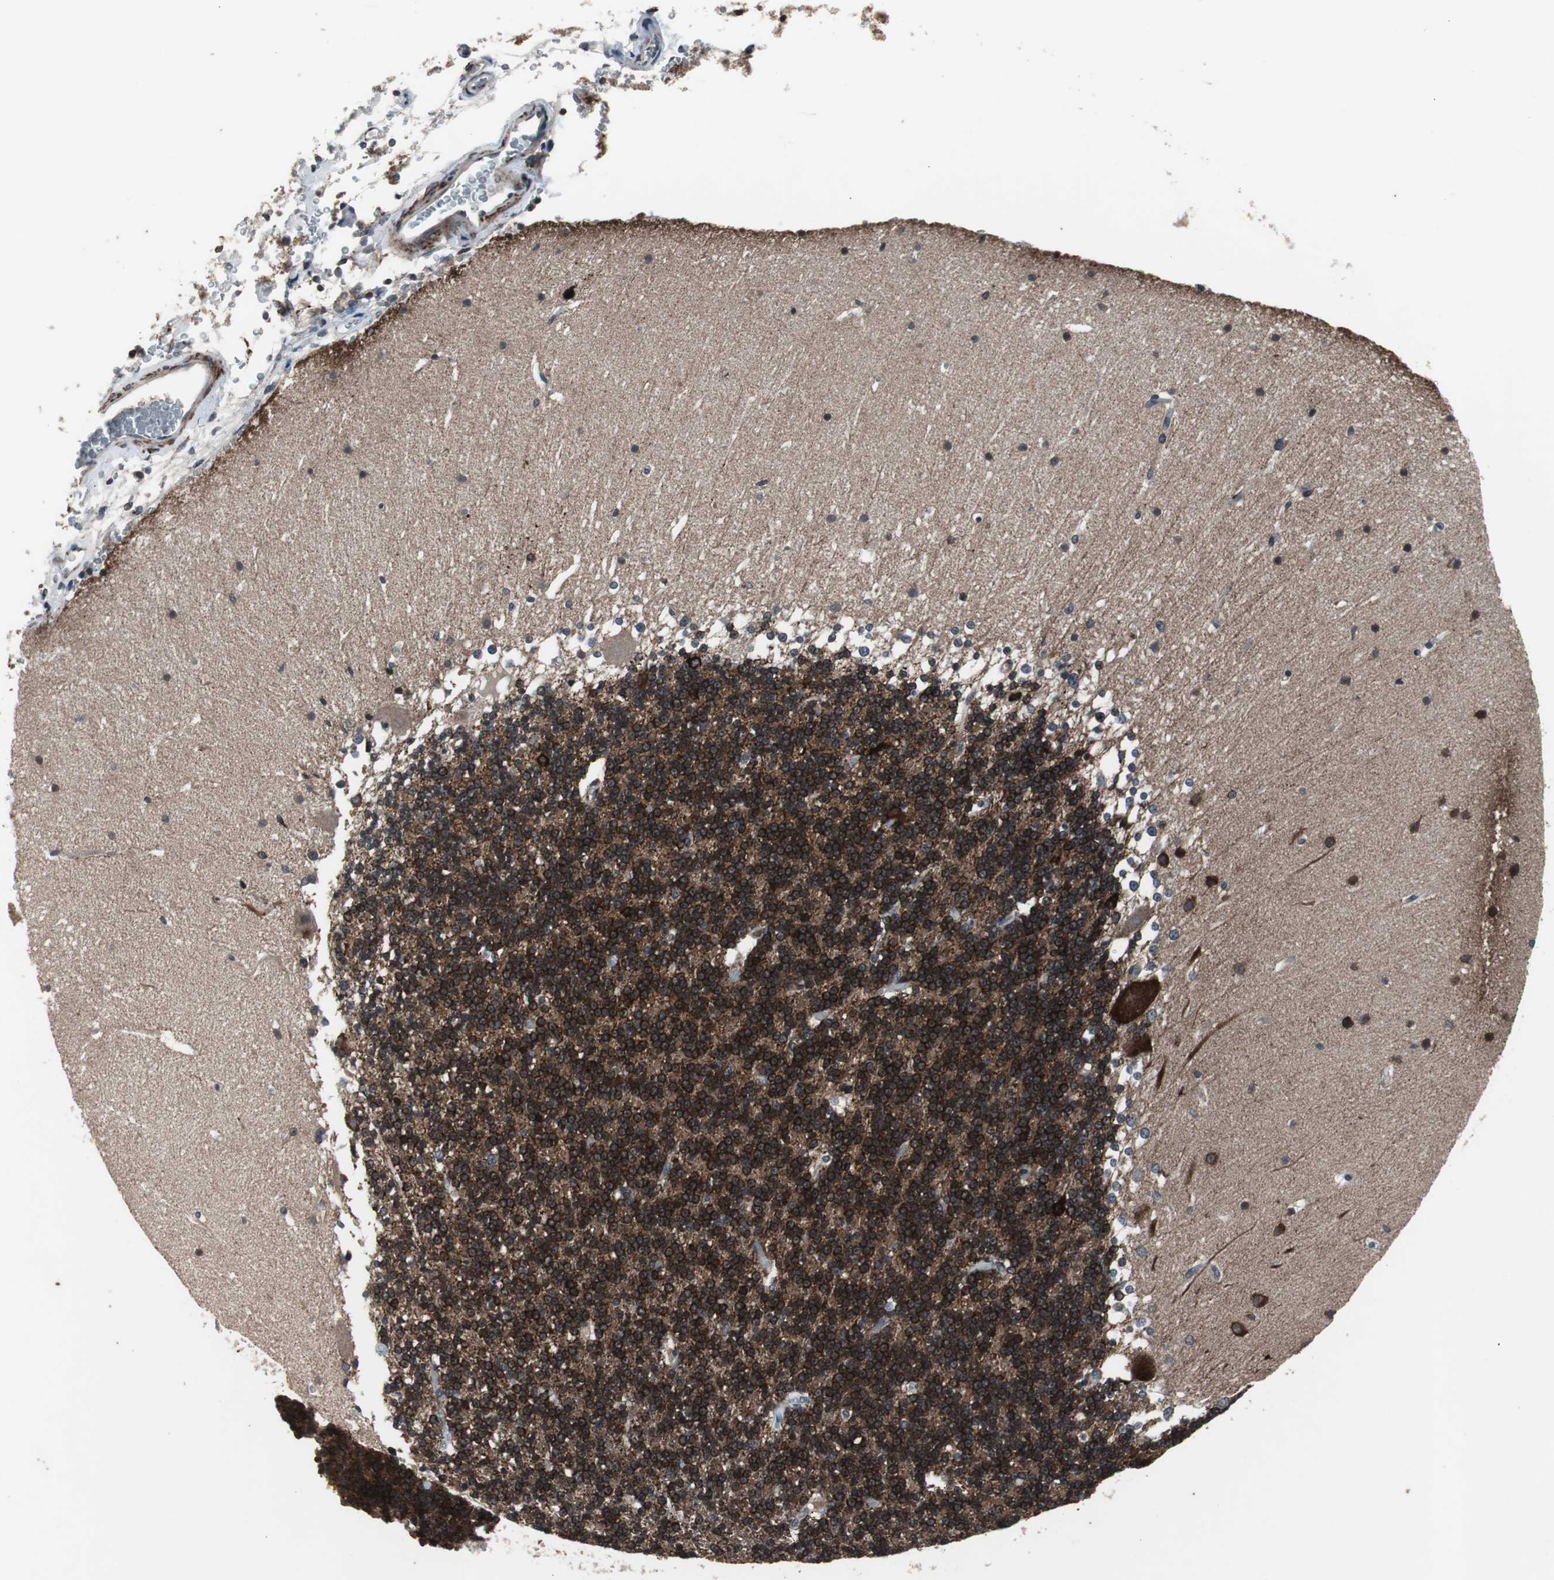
{"staining": {"intensity": "strong", "quantity": ">75%", "location": "cytoplasmic/membranous"}, "tissue": "cerebellum", "cell_type": "Cells in granular layer", "image_type": "normal", "snomed": [{"axis": "morphology", "description": "Normal tissue, NOS"}, {"axis": "topography", "description": "Cerebellum"}], "caption": "An immunohistochemistry photomicrograph of normal tissue is shown. Protein staining in brown highlights strong cytoplasmic/membranous positivity in cerebellum within cells in granular layer. Immunohistochemistry (ihc) stains the protein of interest in brown and the nuclei are stained blue.", "gene": "CRADD", "patient": {"sex": "female", "age": 19}}